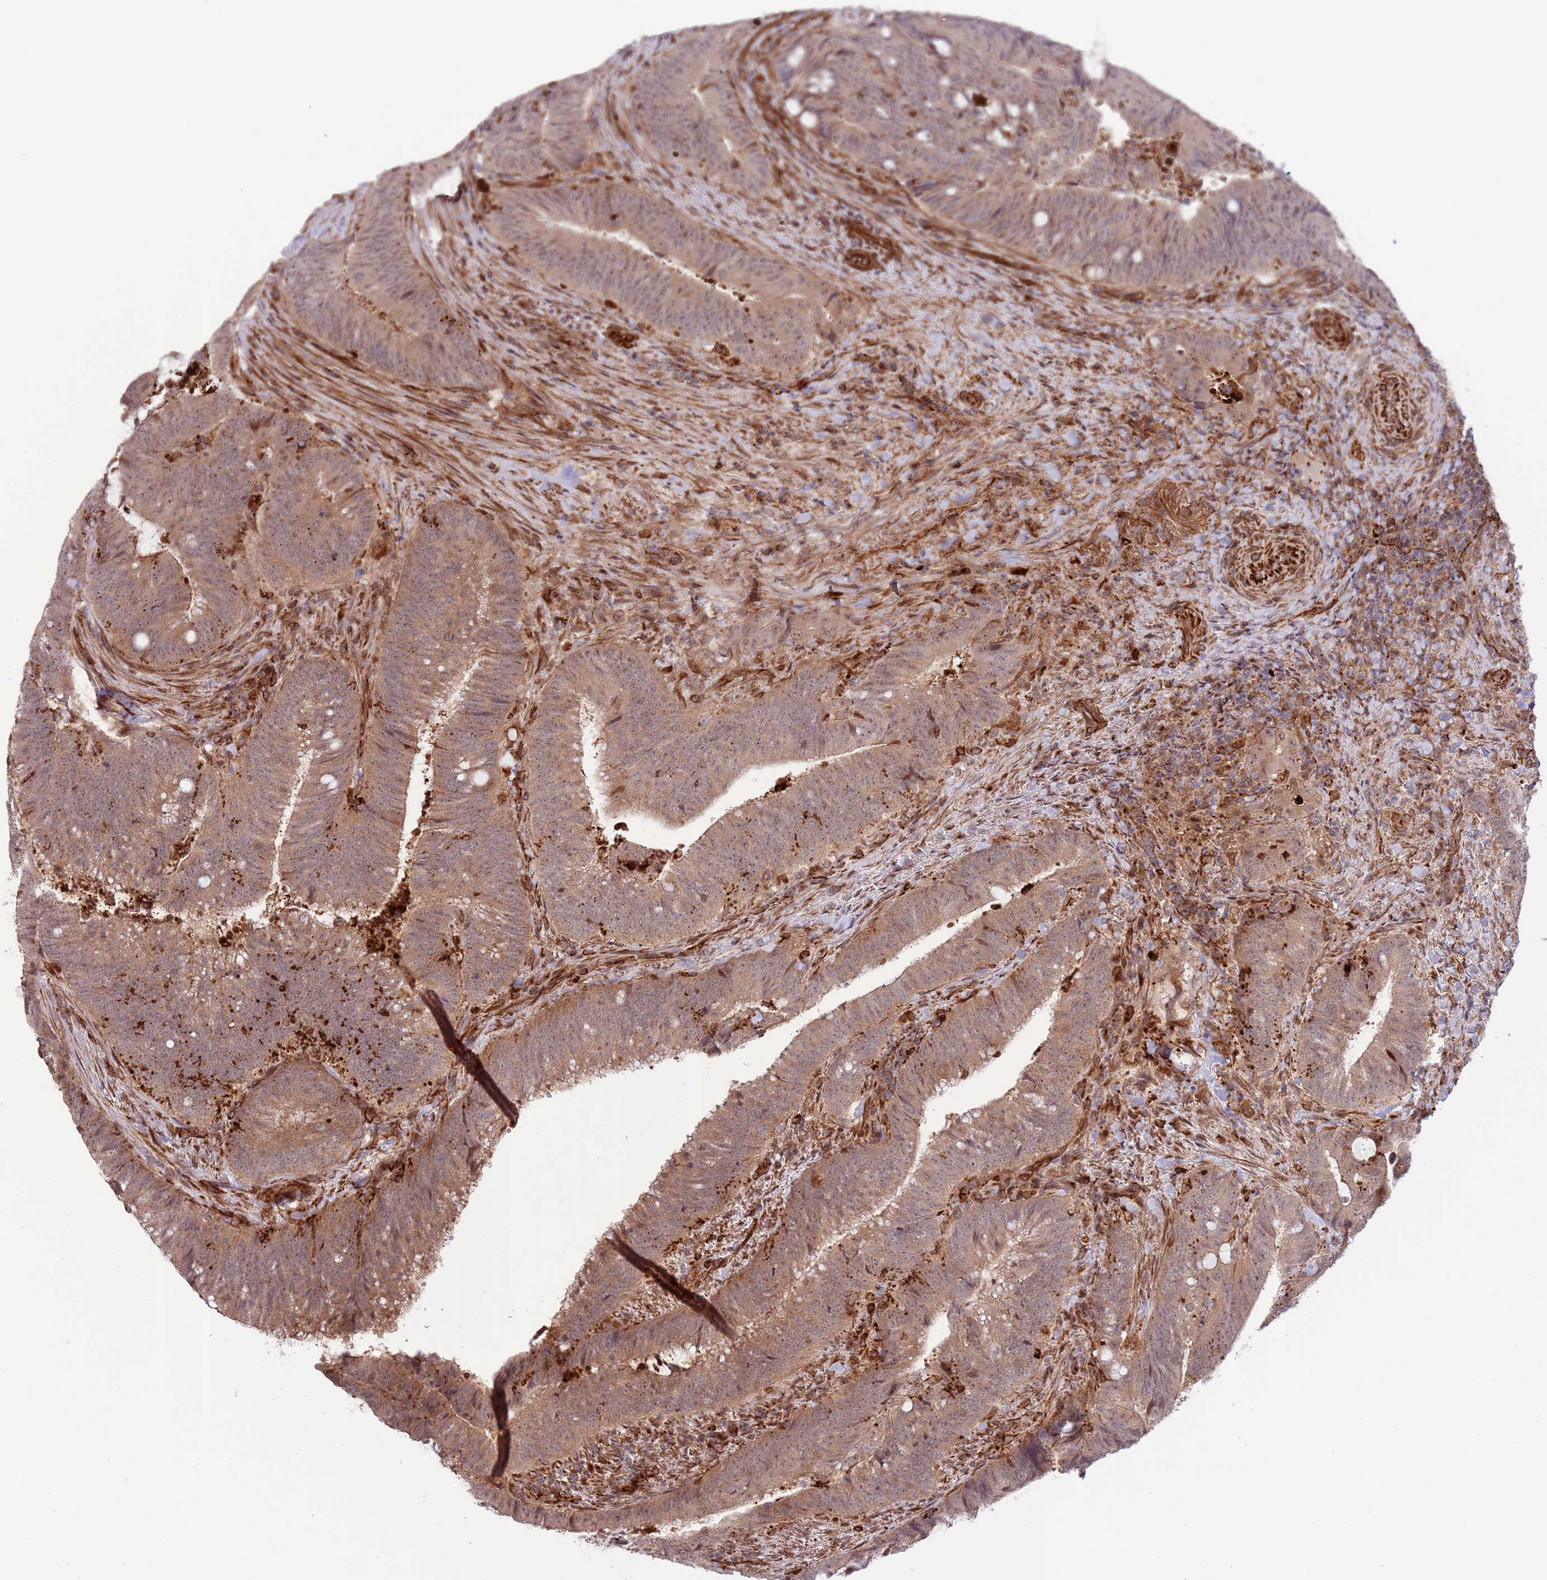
{"staining": {"intensity": "moderate", "quantity": ">75%", "location": "cytoplasmic/membranous"}, "tissue": "colorectal cancer", "cell_type": "Tumor cells", "image_type": "cancer", "snomed": [{"axis": "morphology", "description": "Adenocarcinoma, NOS"}, {"axis": "topography", "description": "Colon"}], "caption": "IHC of colorectal cancer exhibits medium levels of moderate cytoplasmic/membranous staining in about >75% of tumor cells.", "gene": "NEK3", "patient": {"sex": "female", "age": 43}}